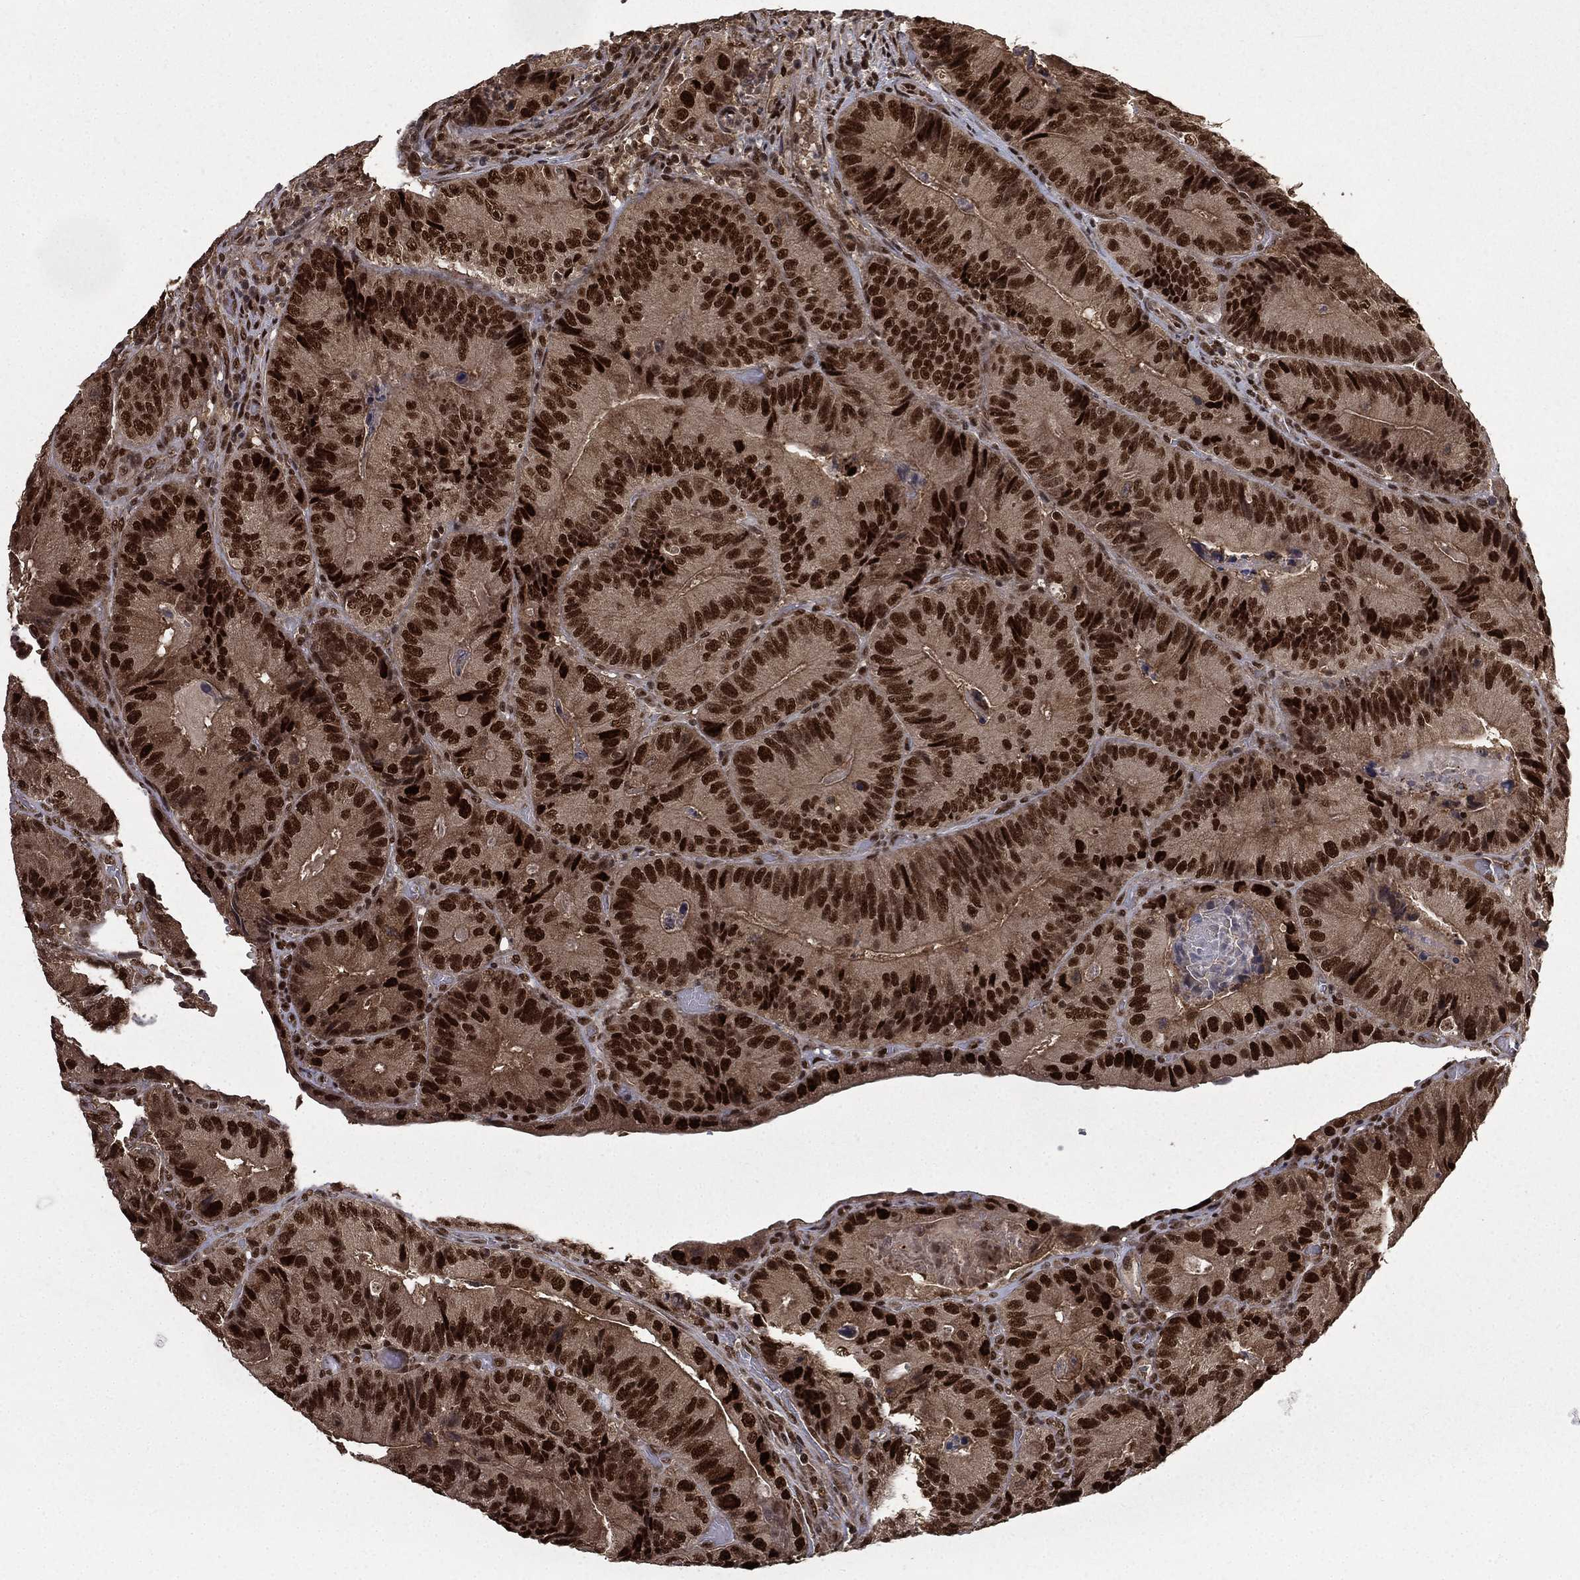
{"staining": {"intensity": "strong", "quantity": ">75%", "location": "nuclear"}, "tissue": "colorectal cancer", "cell_type": "Tumor cells", "image_type": "cancer", "snomed": [{"axis": "morphology", "description": "Adenocarcinoma, NOS"}, {"axis": "topography", "description": "Colon"}], "caption": "Adenocarcinoma (colorectal) stained for a protein (brown) reveals strong nuclear positive positivity in approximately >75% of tumor cells.", "gene": "JMJD6", "patient": {"sex": "female", "age": 86}}